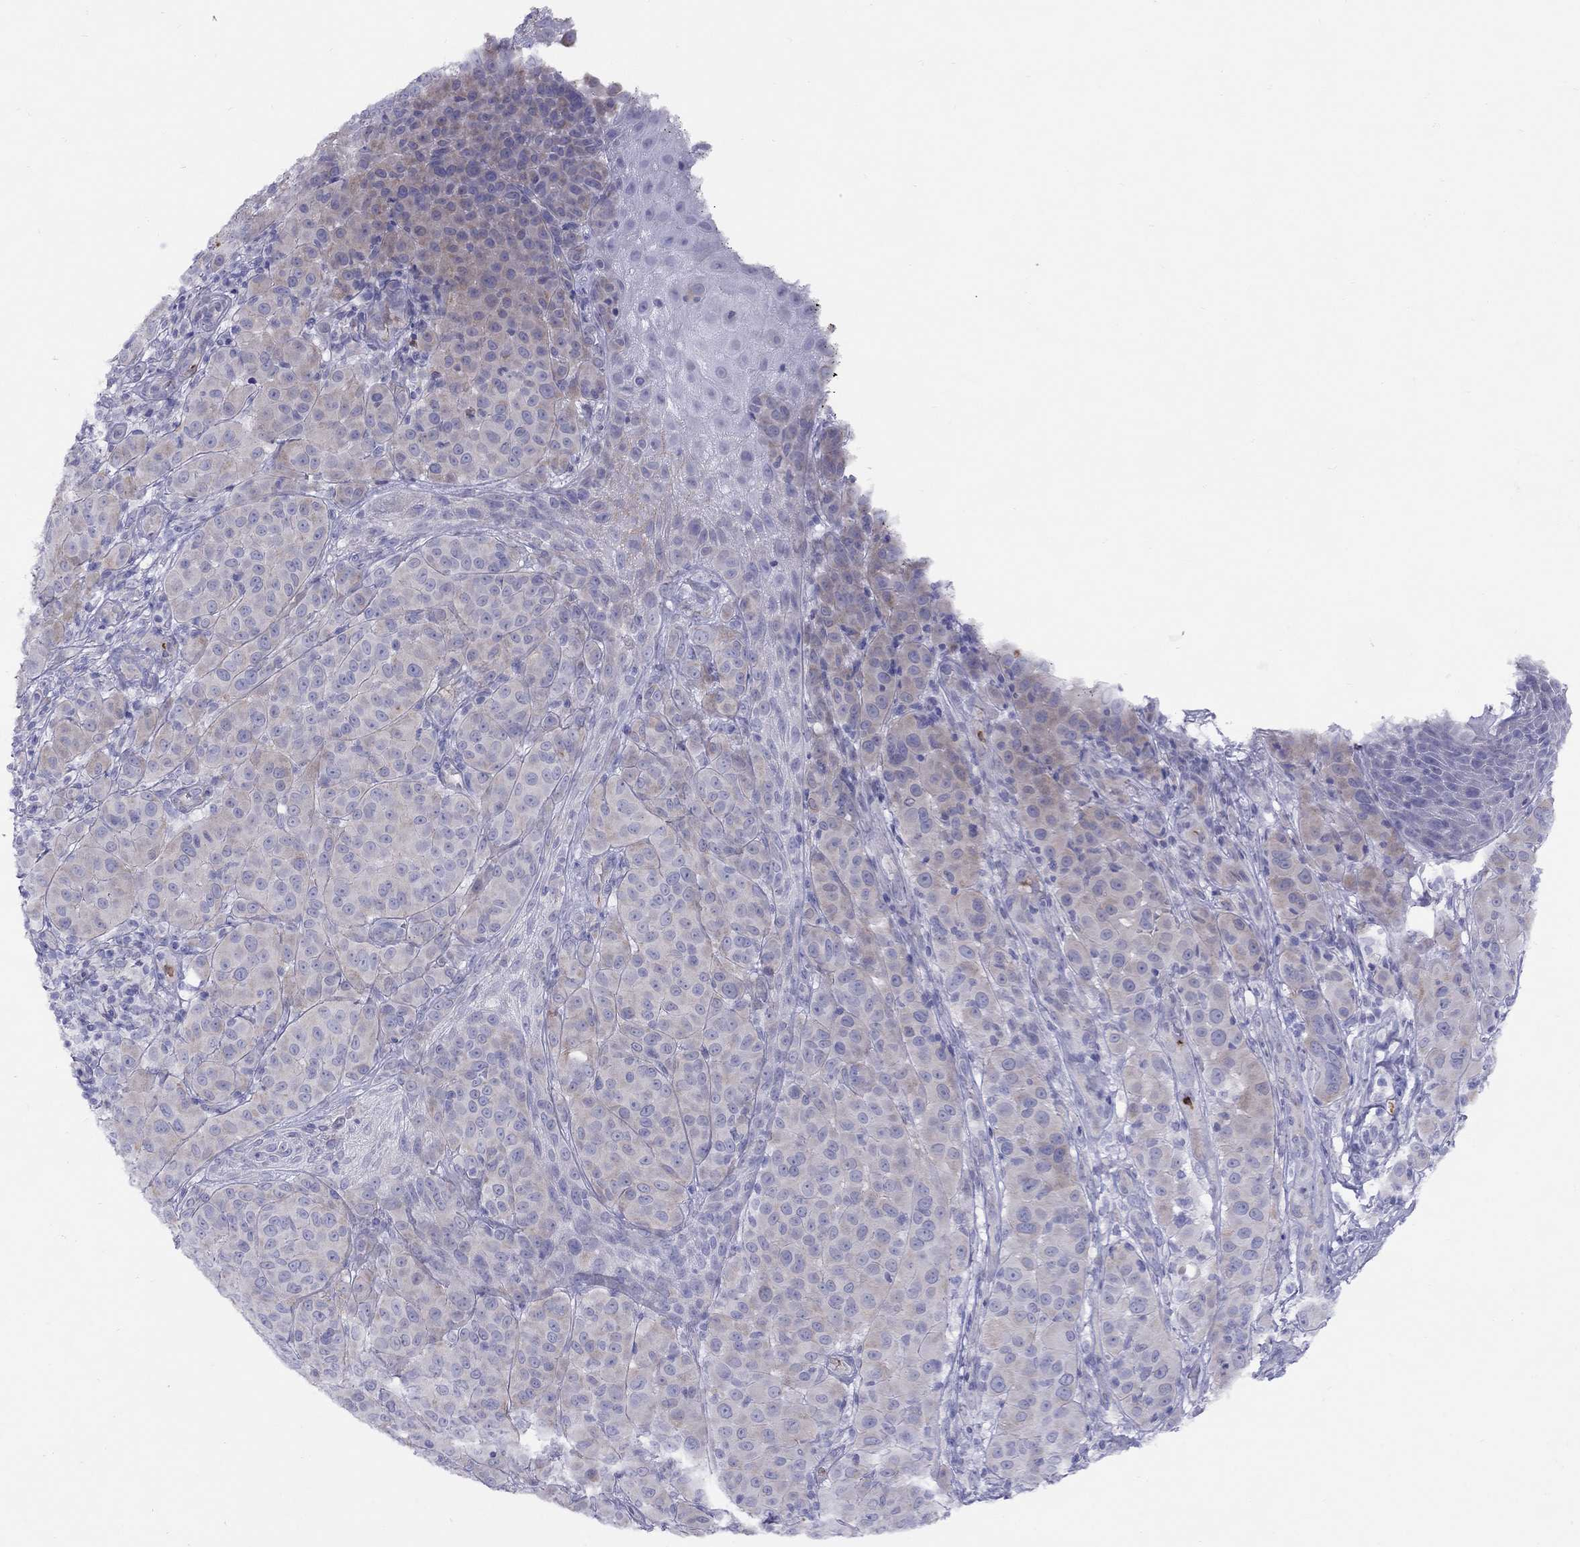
{"staining": {"intensity": "weak", "quantity": ">75%", "location": "cytoplasmic/membranous"}, "tissue": "melanoma", "cell_type": "Tumor cells", "image_type": "cancer", "snomed": [{"axis": "morphology", "description": "Malignant melanoma, NOS"}, {"axis": "topography", "description": "Skin"}], "caption": "This is an image of immunohistochemistry staining of malignant melanoma, which shows weak expression in the cytoplasmic/membranous of tumor cells.", "gene": "SPINT4", "patient": {"sex": "female", "age": 87}}